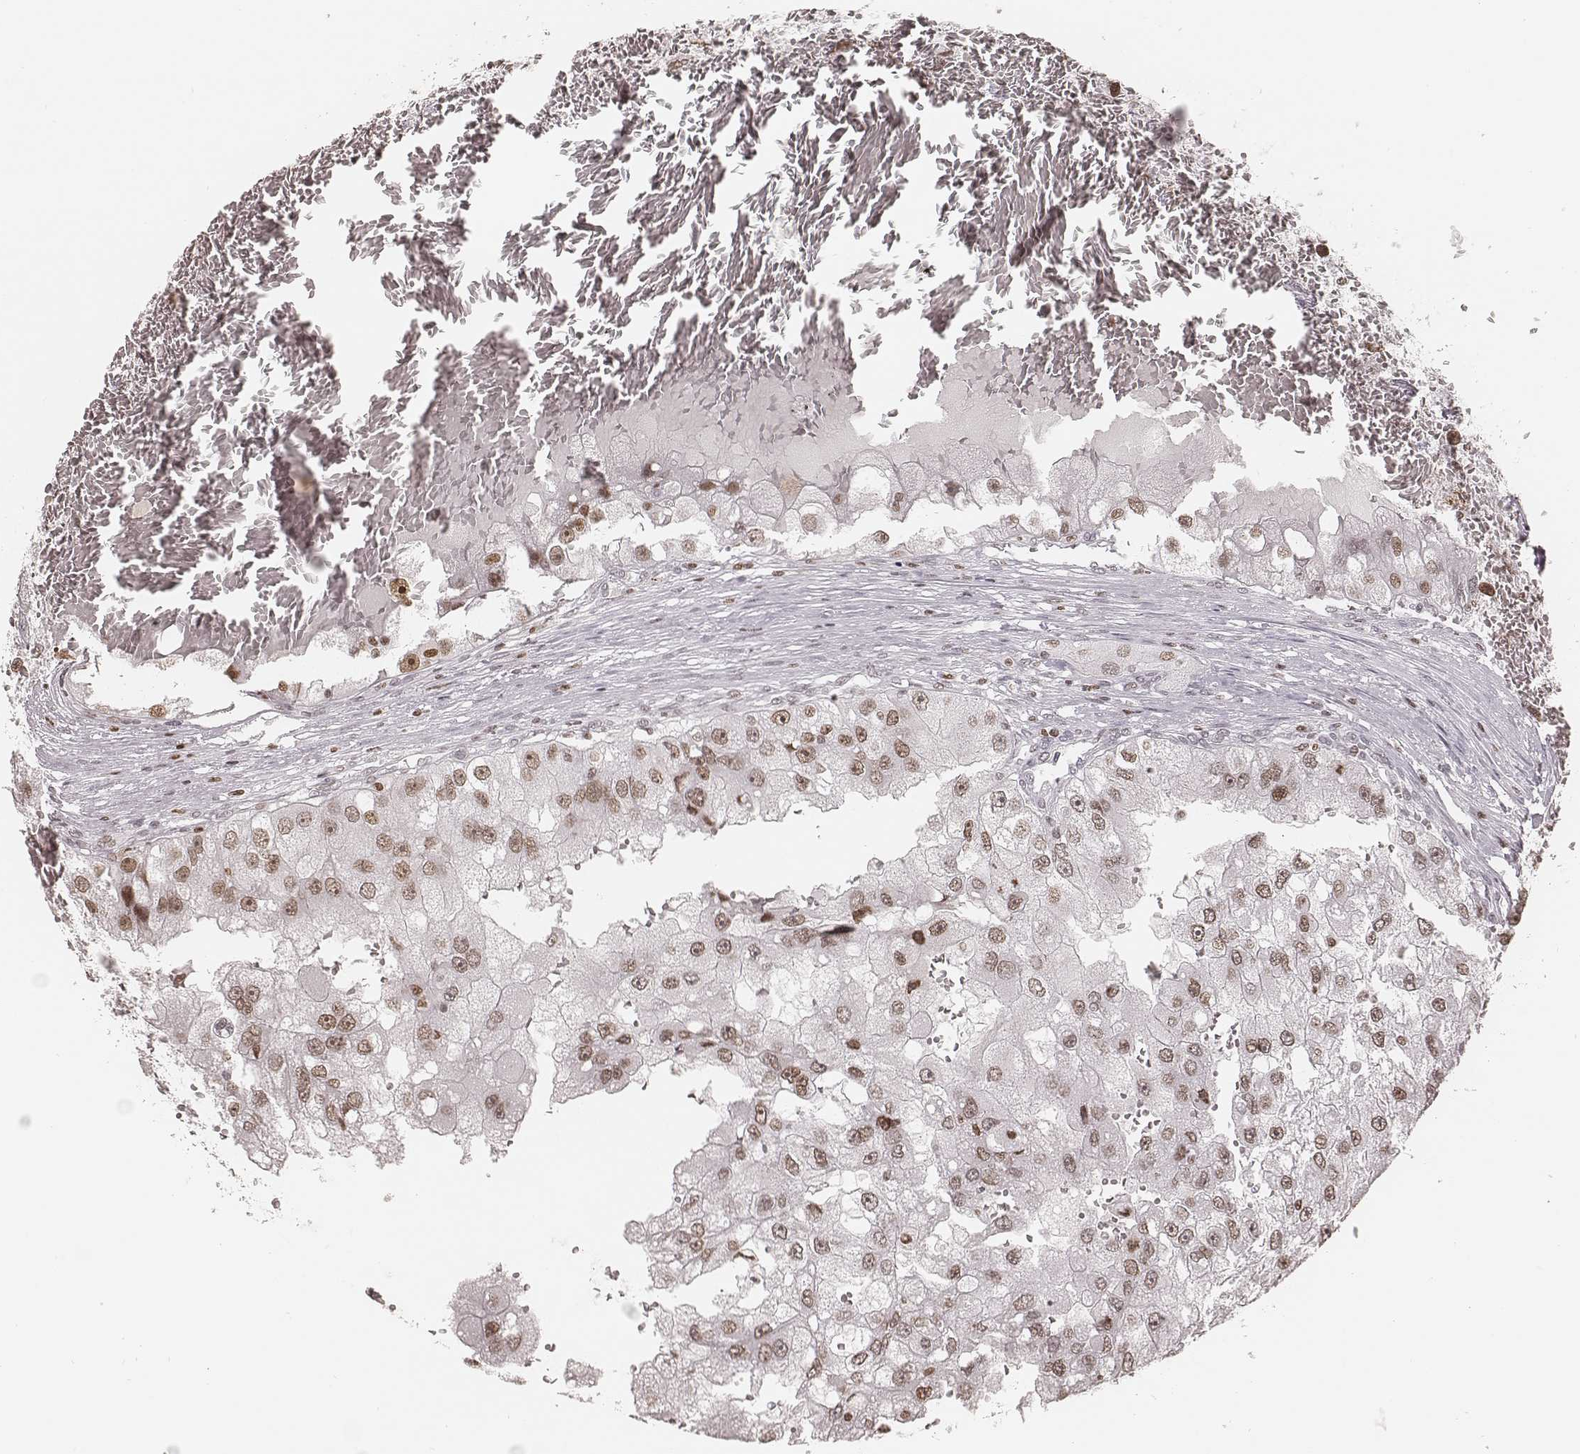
{"staining": {"intensity": "moderate", "quantity": ">75%", "location": "nuclear"}, "tissue": "renal cancer", "cell_type": "Tumor cells", "image_type": "cancer", "snomed": [{"axis": "morphology", "description": "Adenocarcinoma, NOS"}, {"axis": "topography", "description": "Kidney"}], "caption": "A photomicrograph showing moderate nuclear staining in about >75% of tumor cells in renal cancer (adenocarcinoma), as visualized by brown immunohistochemical staining.", "gene": "PARP1", "patient": {"sex": "male", "age": 63}}